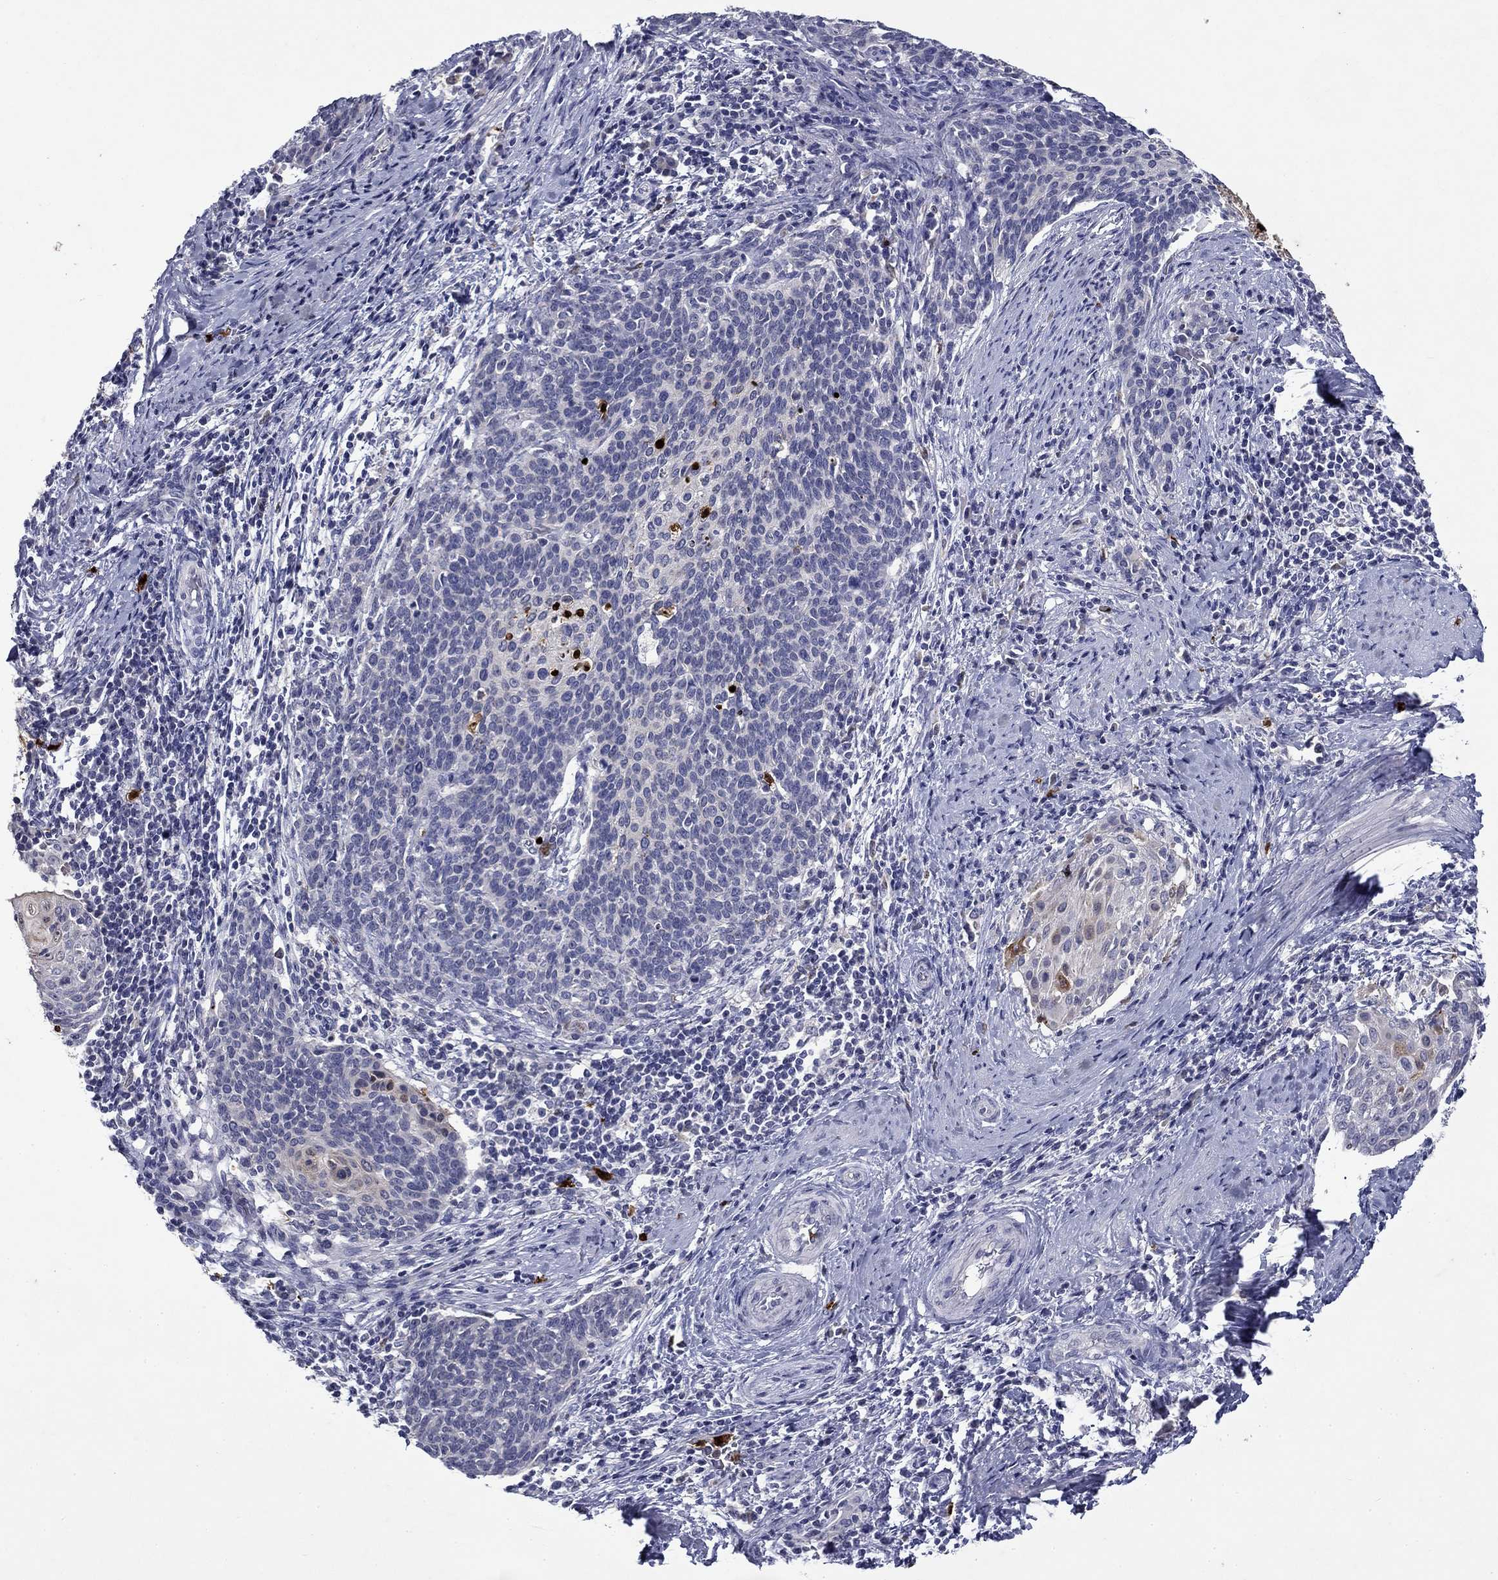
{"staining": {"intensity": "moderate", "quantity": "<25%", "location": "cytoplasmic/membranous"}, "tissue": "cervical cancer", "cell_type": "Tumor cells", "image_type": "cancer", "snomed": [{"axis": "morphology", "description": "Squamous cell carcinoma, NOS"}, {"axis": "topography", "description": "Cervix"}], "caption": "The immunohistochemical stain highlights moderate cytoplasmic/membranous staining in tumor cells of cervical cancer (squamous cell carcinoma) tissue.", "gene": "IRF5", "patient": {"sex": "female", "age": 39}}